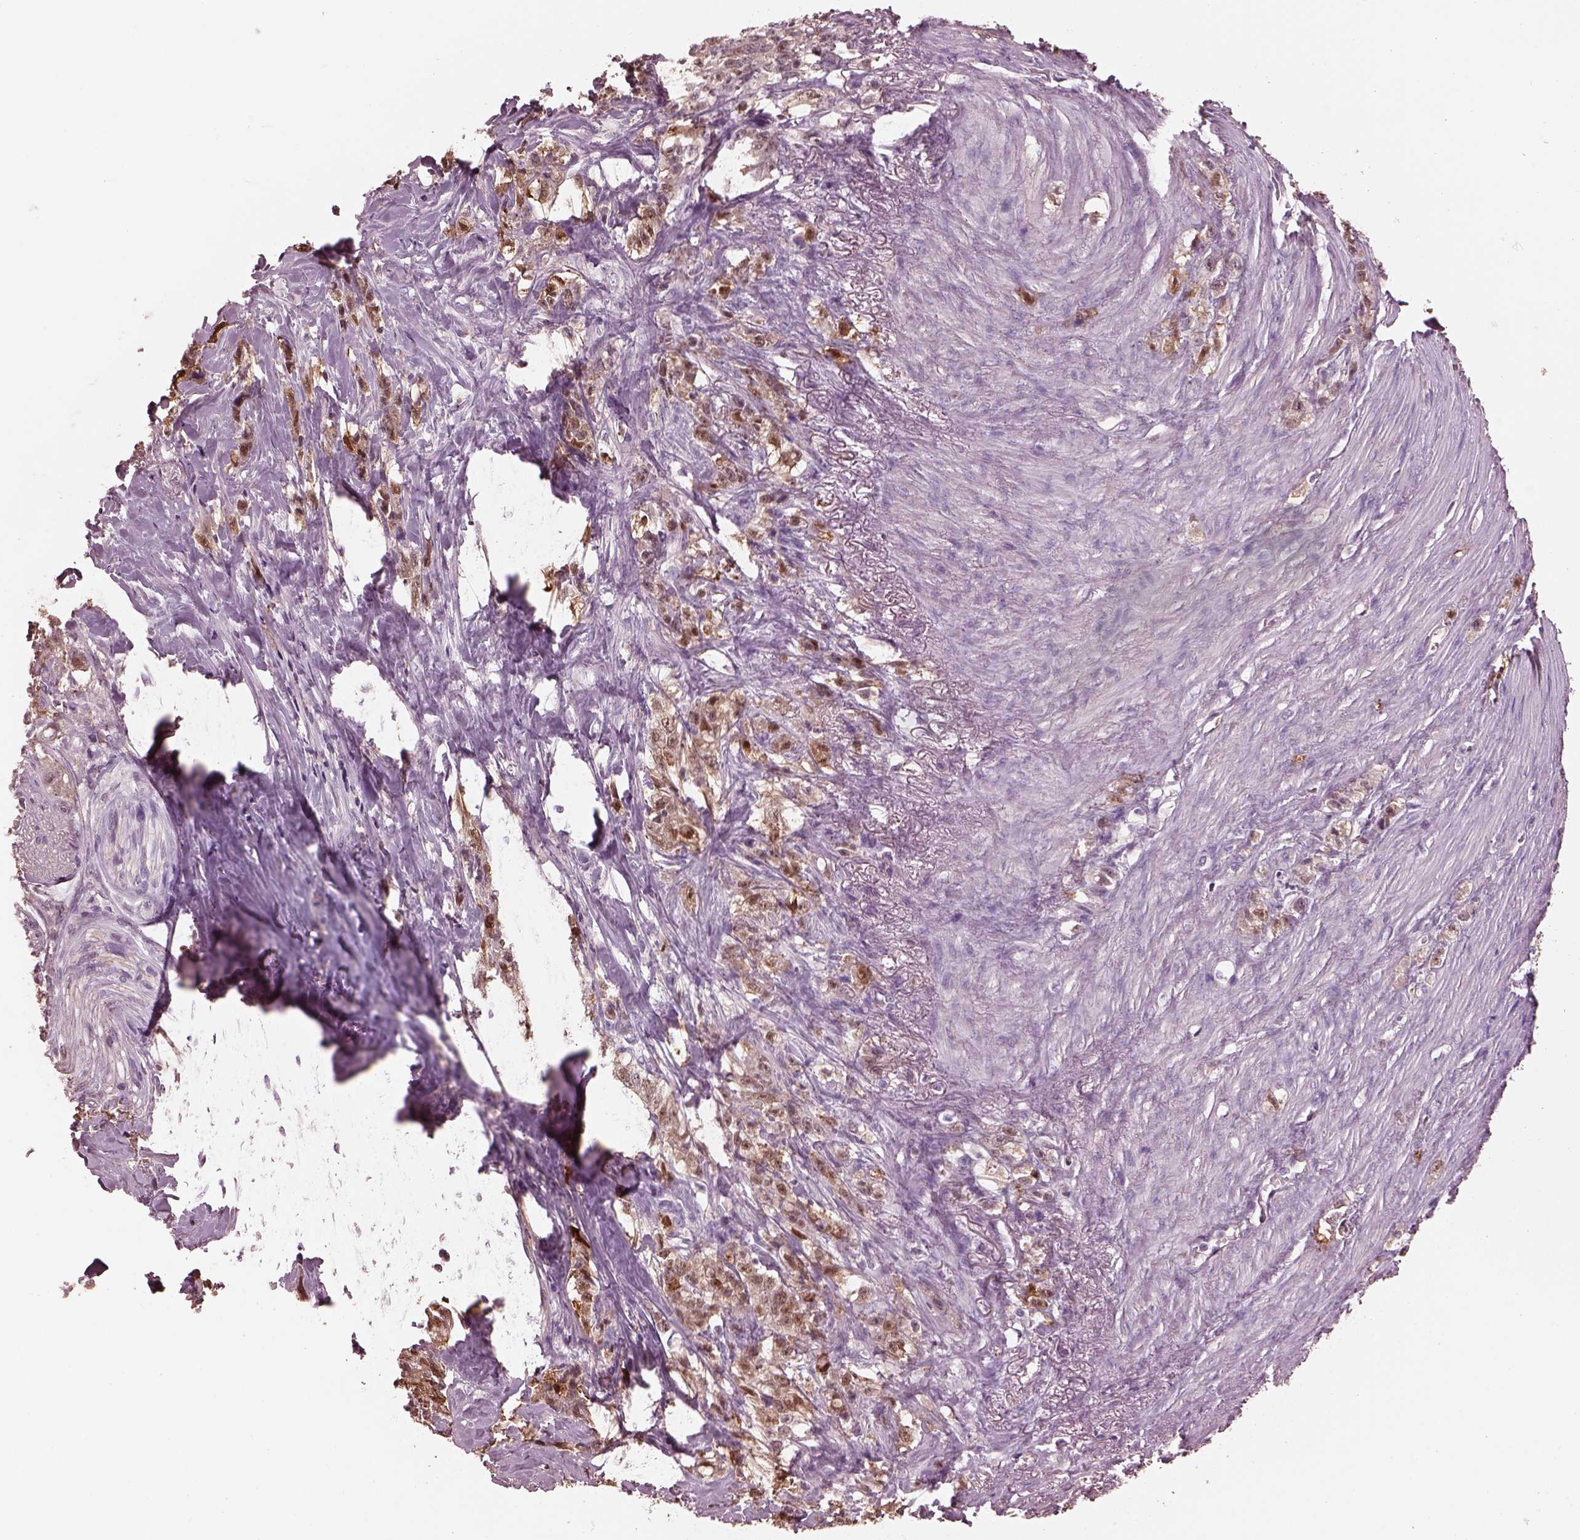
{"staining": {"intensity": "moderate", "quantity": "25%-75%", "location": "cytoplasmic/membranous,nuclear"}, "tissue": "stomach cancer", "cell_type": "Tumor cells", "image_type": "cancer", "snomed": [{"axis": "morphology", "description": "Adenocarcinoma, NOS"}, {"axis": "topography", "description": "Stomach, lower"}], "caption": "A brown stain highlights moderate cytoplasmic/membranous and nuclear positivity of a protein in human stomach adenocarcinoma tumor cells. The protein of interest is shown in brown color, while the nuclei are stained blue.", "gene": "SRI", "patient": {"sex": "male", "age": 88}}